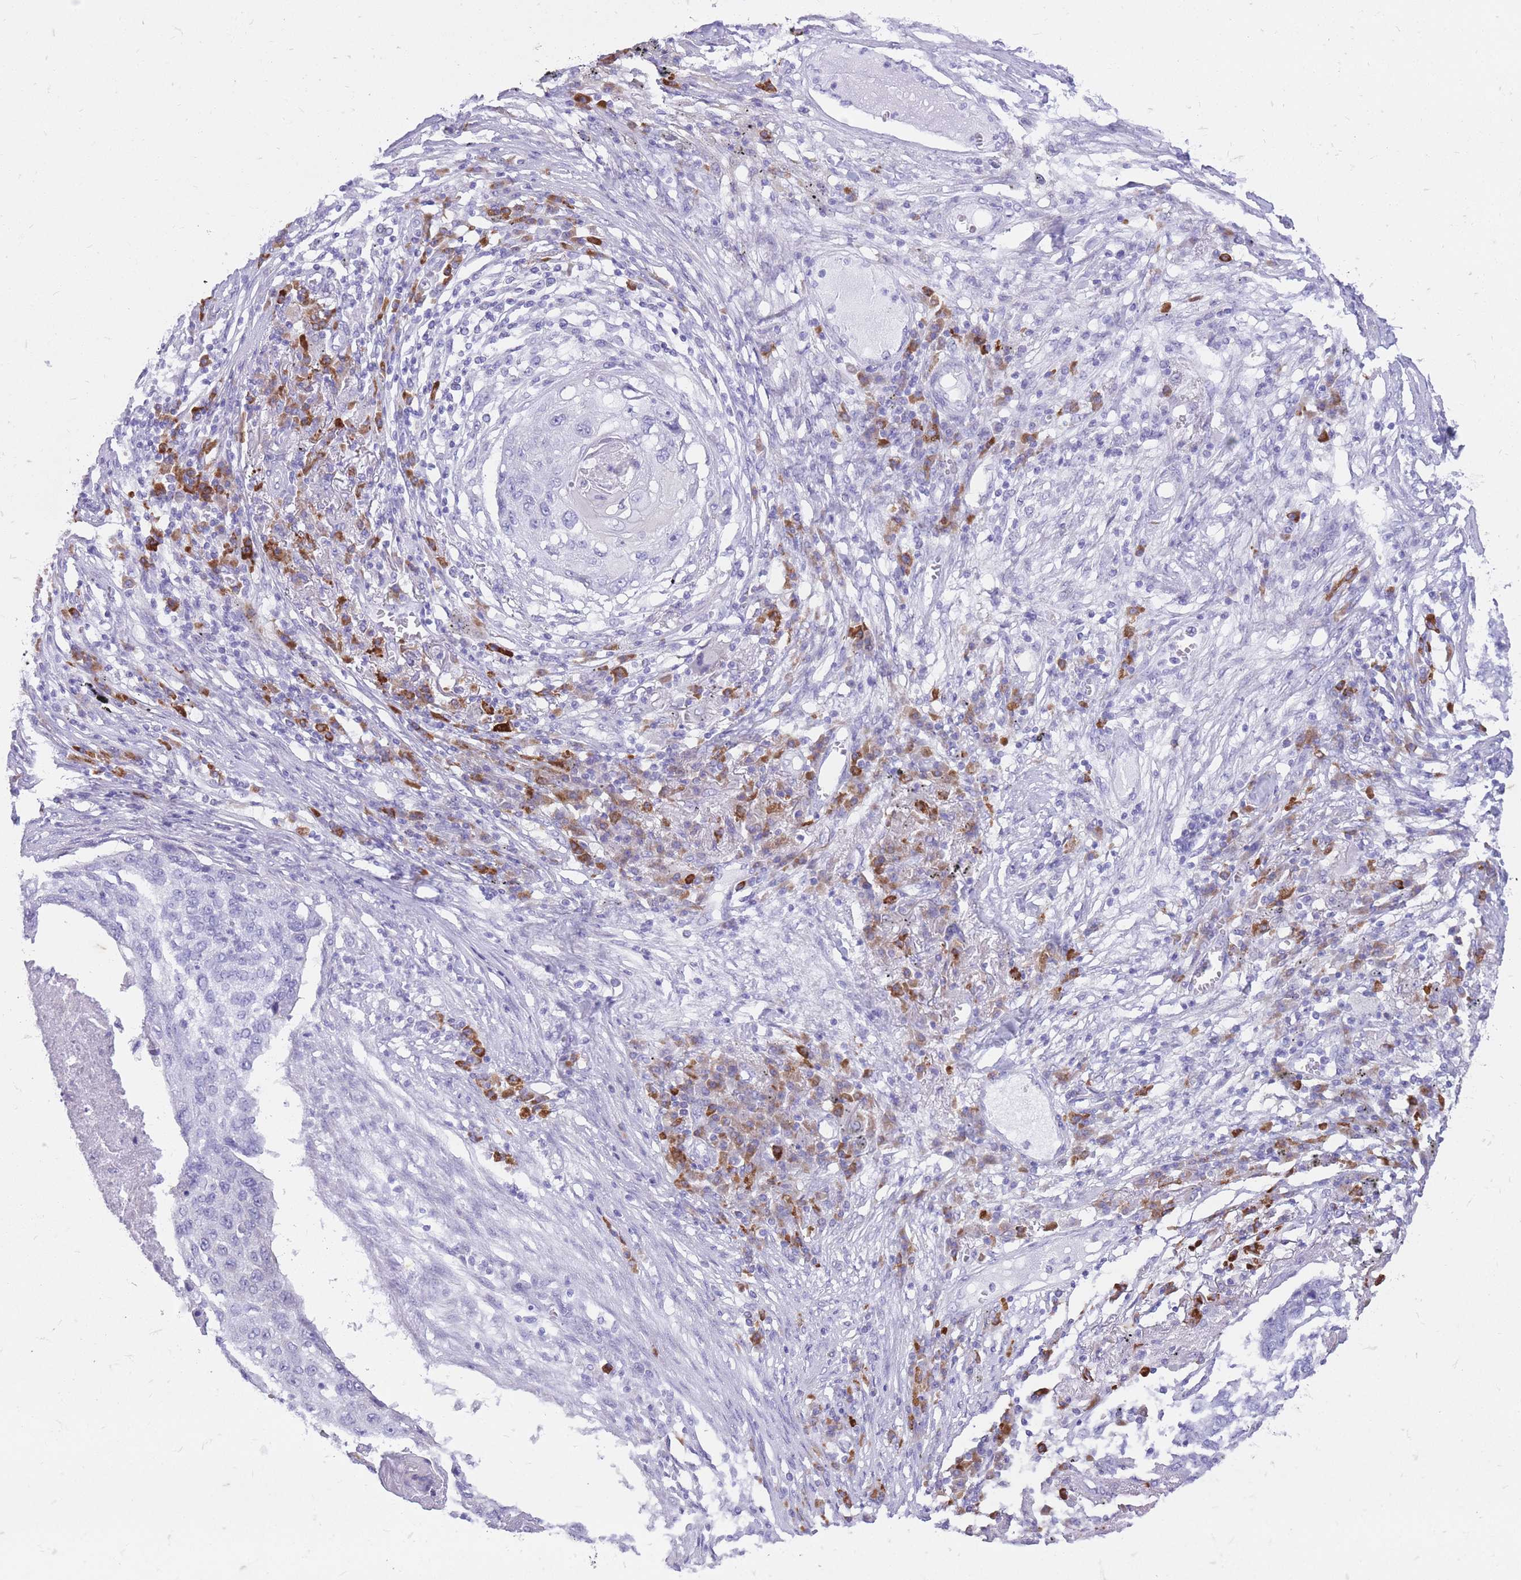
{"staining": {"intensity": "negative", "quantity": "none", "location": "none"}, "tissue": "lung cancer", "cell_type": "Tumor cells", "image_type": "cancer", "snomed": [{"axis": "morphology", "description": "Squamous cell carcinoma, NOS"}, {"axis": "topography", "description": "Lung"}], "caption": "Tumor cells show no significant protein staining in squamous cell carcinoma (lung). (DAB immunohistochemistry, high magnification).", "gene": "ZFP37", "patient": {"sex": "female", "age": 63}}